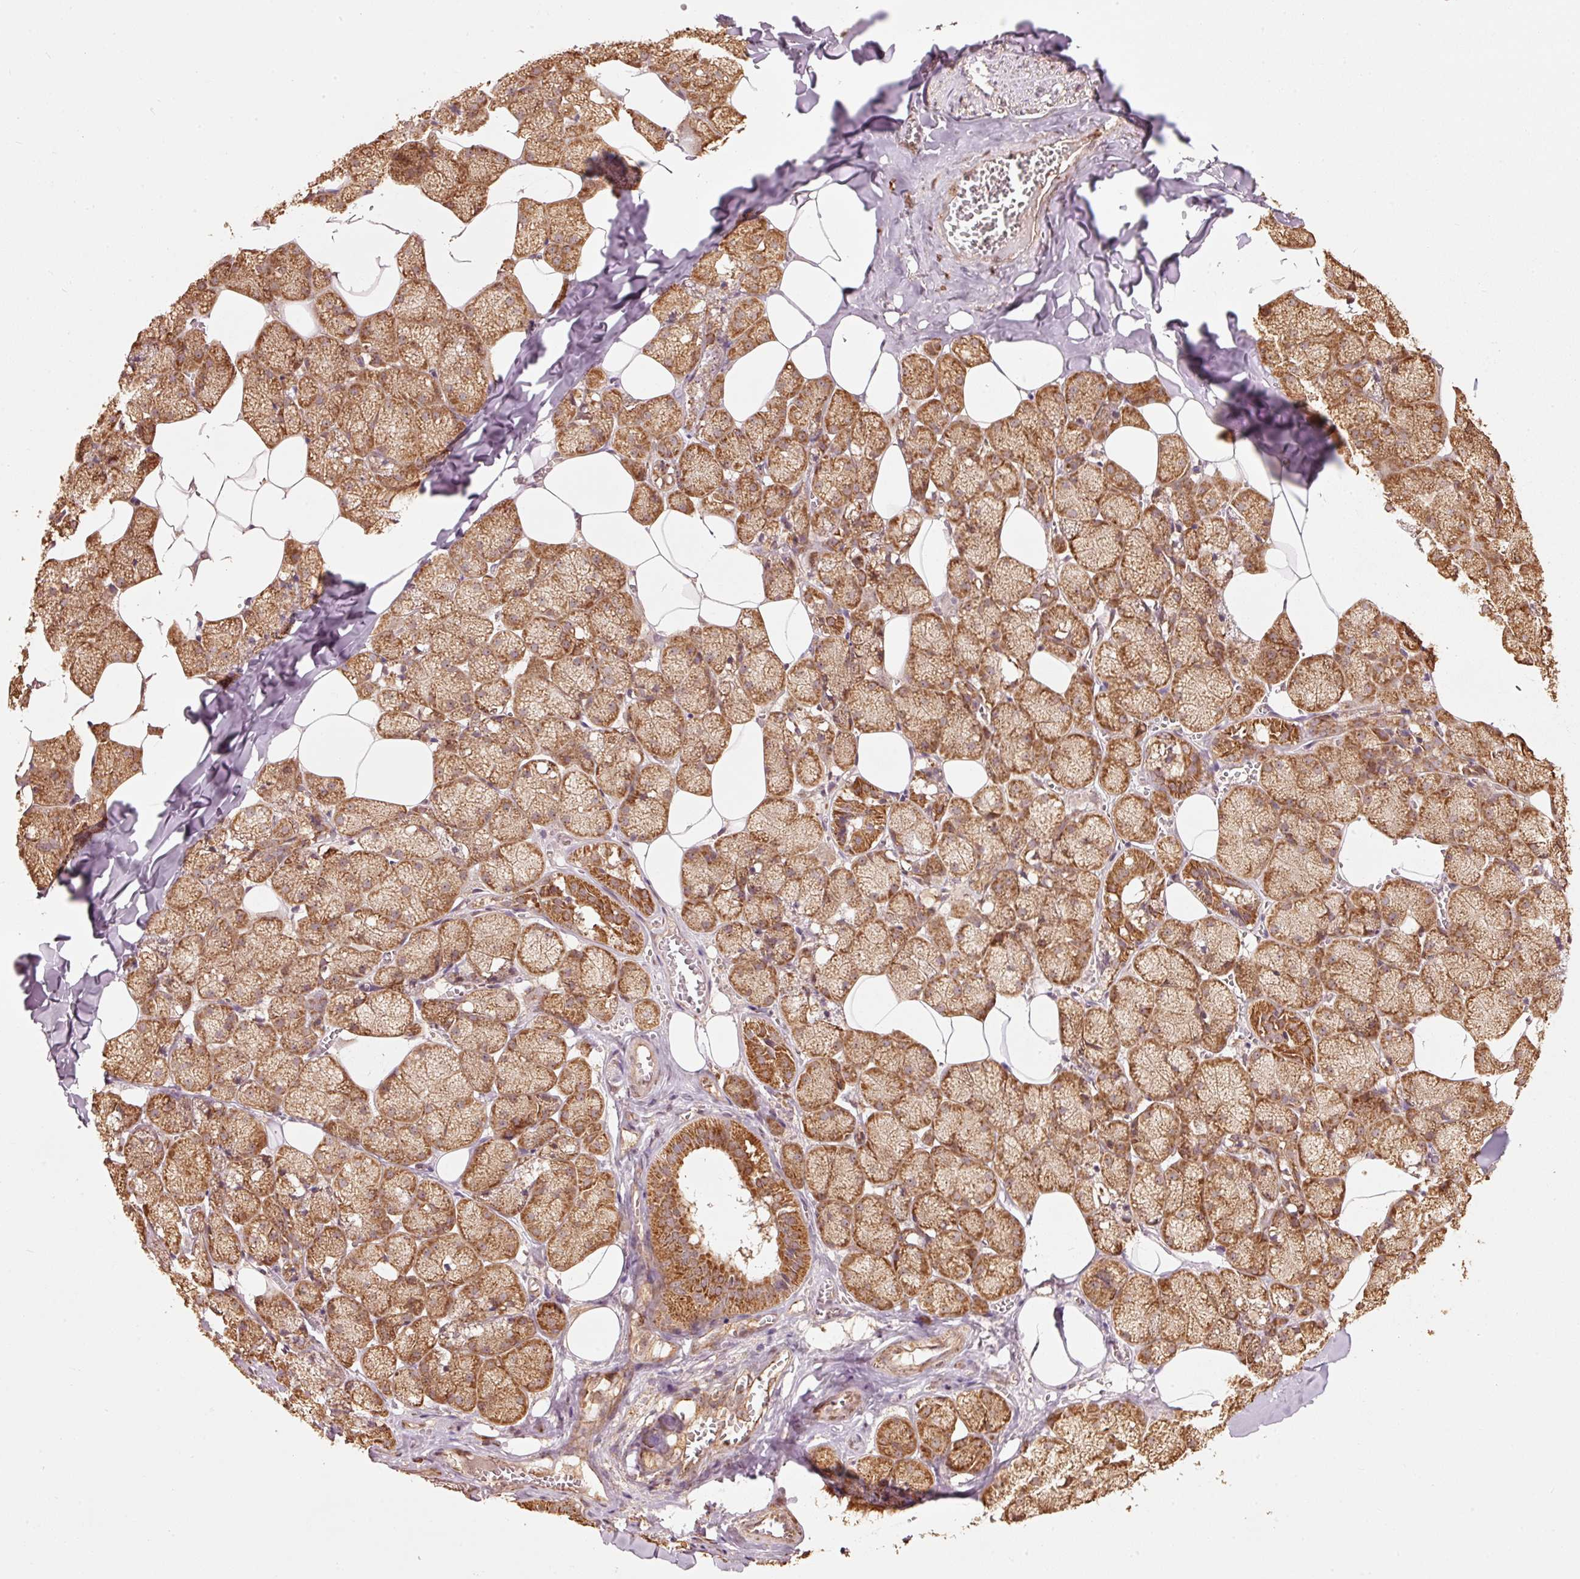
{"staining": {"intensity": "strong", "quantity": ">75%", "location": "cytoplasmic/membranous"}, "tissue": "salivary gland", "cell_type": "Glandular cells", "image_type": "normal", "snomed": [{"axis": "morphology", "description": "Normal tissue, NOS"}, {"axis": "topography", "description": "Salivary gland"}, {"axis": "topography", "description": "Peripheral nerve tissue"}], "caption": "Salivary gland stained with a brown dye displays strong cytoplasmic/membranous positive expression in about >75% of glandular cells.", "gene": "MRPL16", "patient": {"sex": "male", "age": 38}}